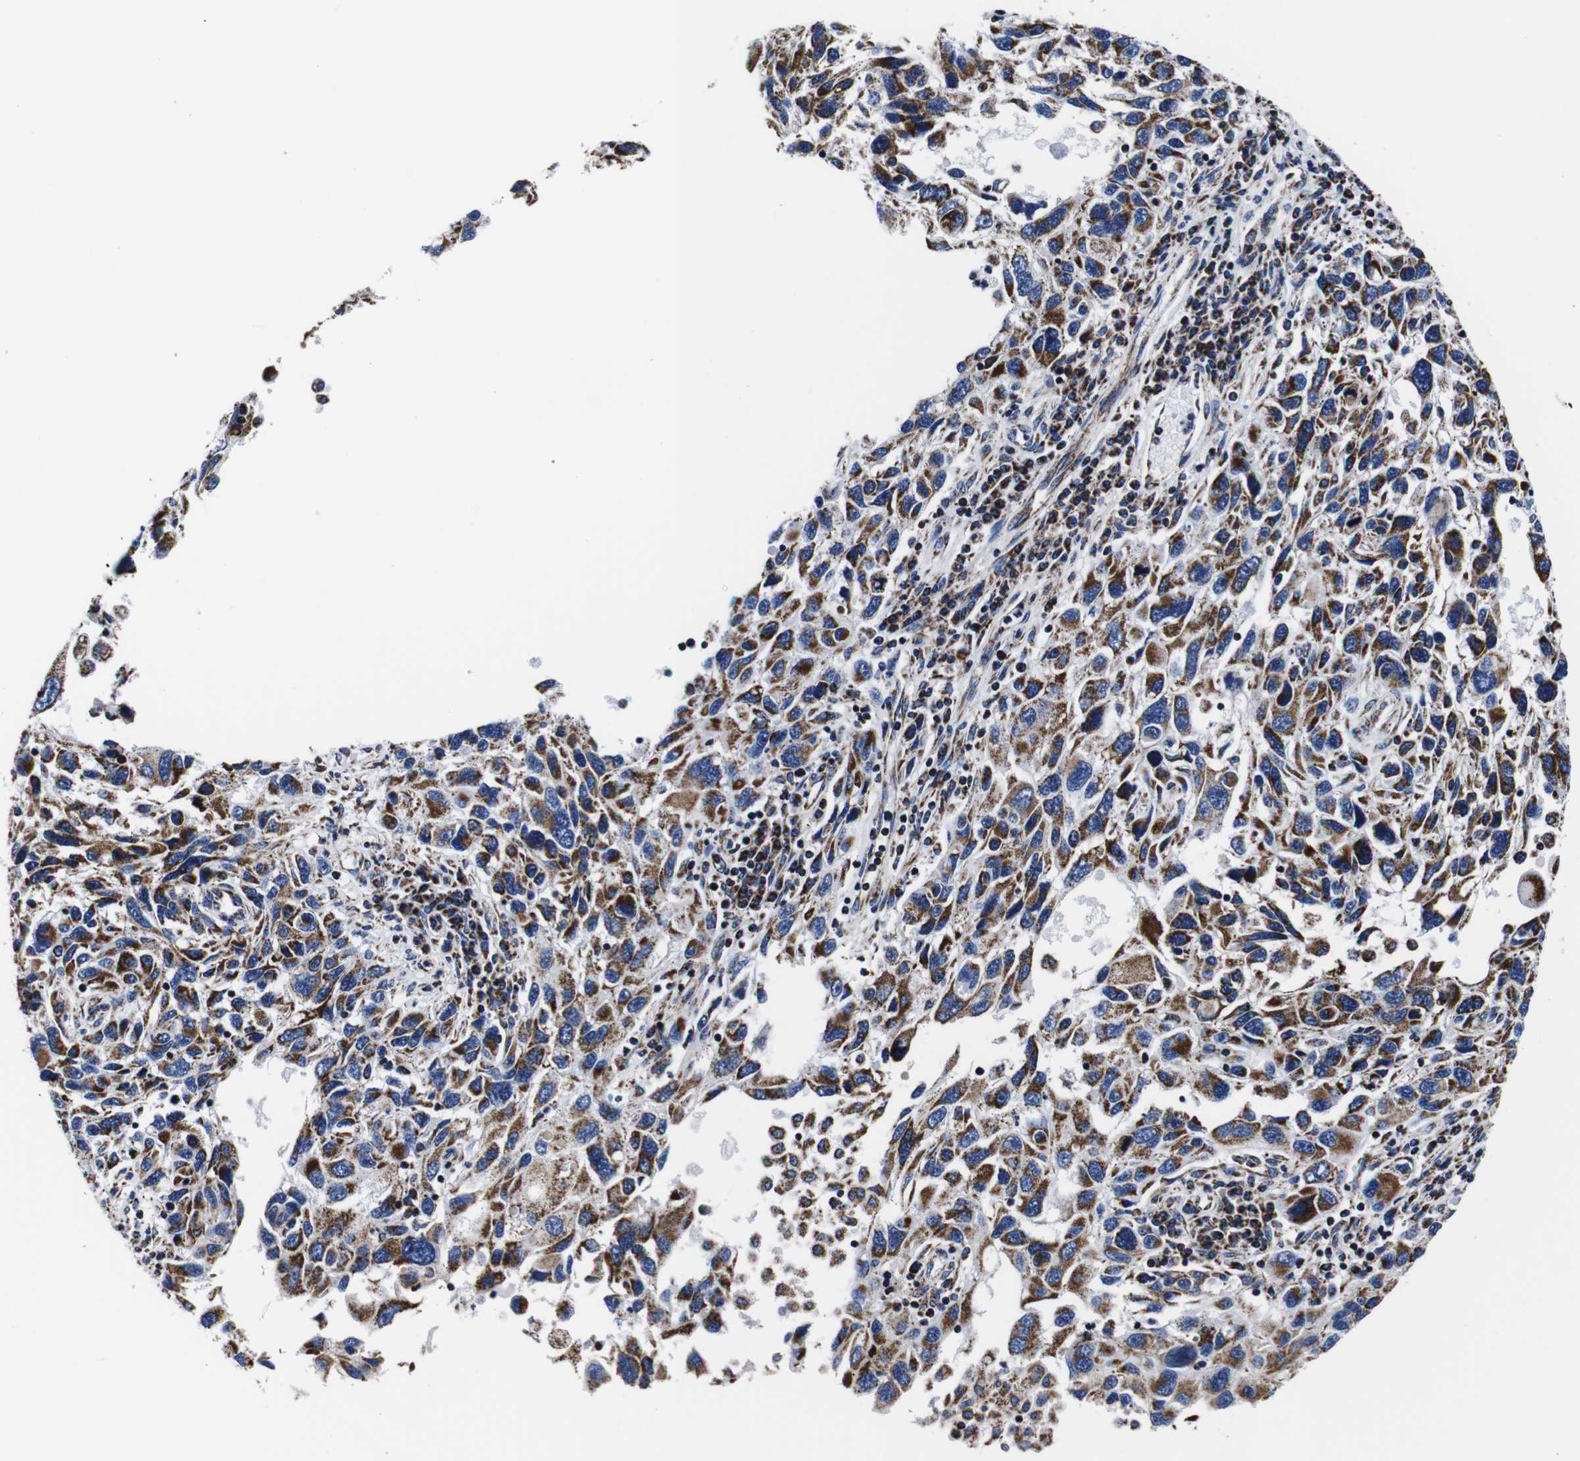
{"staining": {"intensity": "moderate", "quantity": ">75%", "location": "cytoplasmic/membranous"}, "tissue": "melanoma", "cell_type": "Tumor cells", "image_type": "cancer", "snomed": [{"axis": "morphology", "description": "Malignant melanoma, NOS"}, {"axis": "topography", "description": "Skin"}], "caption": "Protein staining exhibits moderate cytoplasmic/membranous staining in approximately >75% of tumor cells in malignant melanoma.", "gene": "FKBP9", "patient": {"sex": "male", "age": 53}}